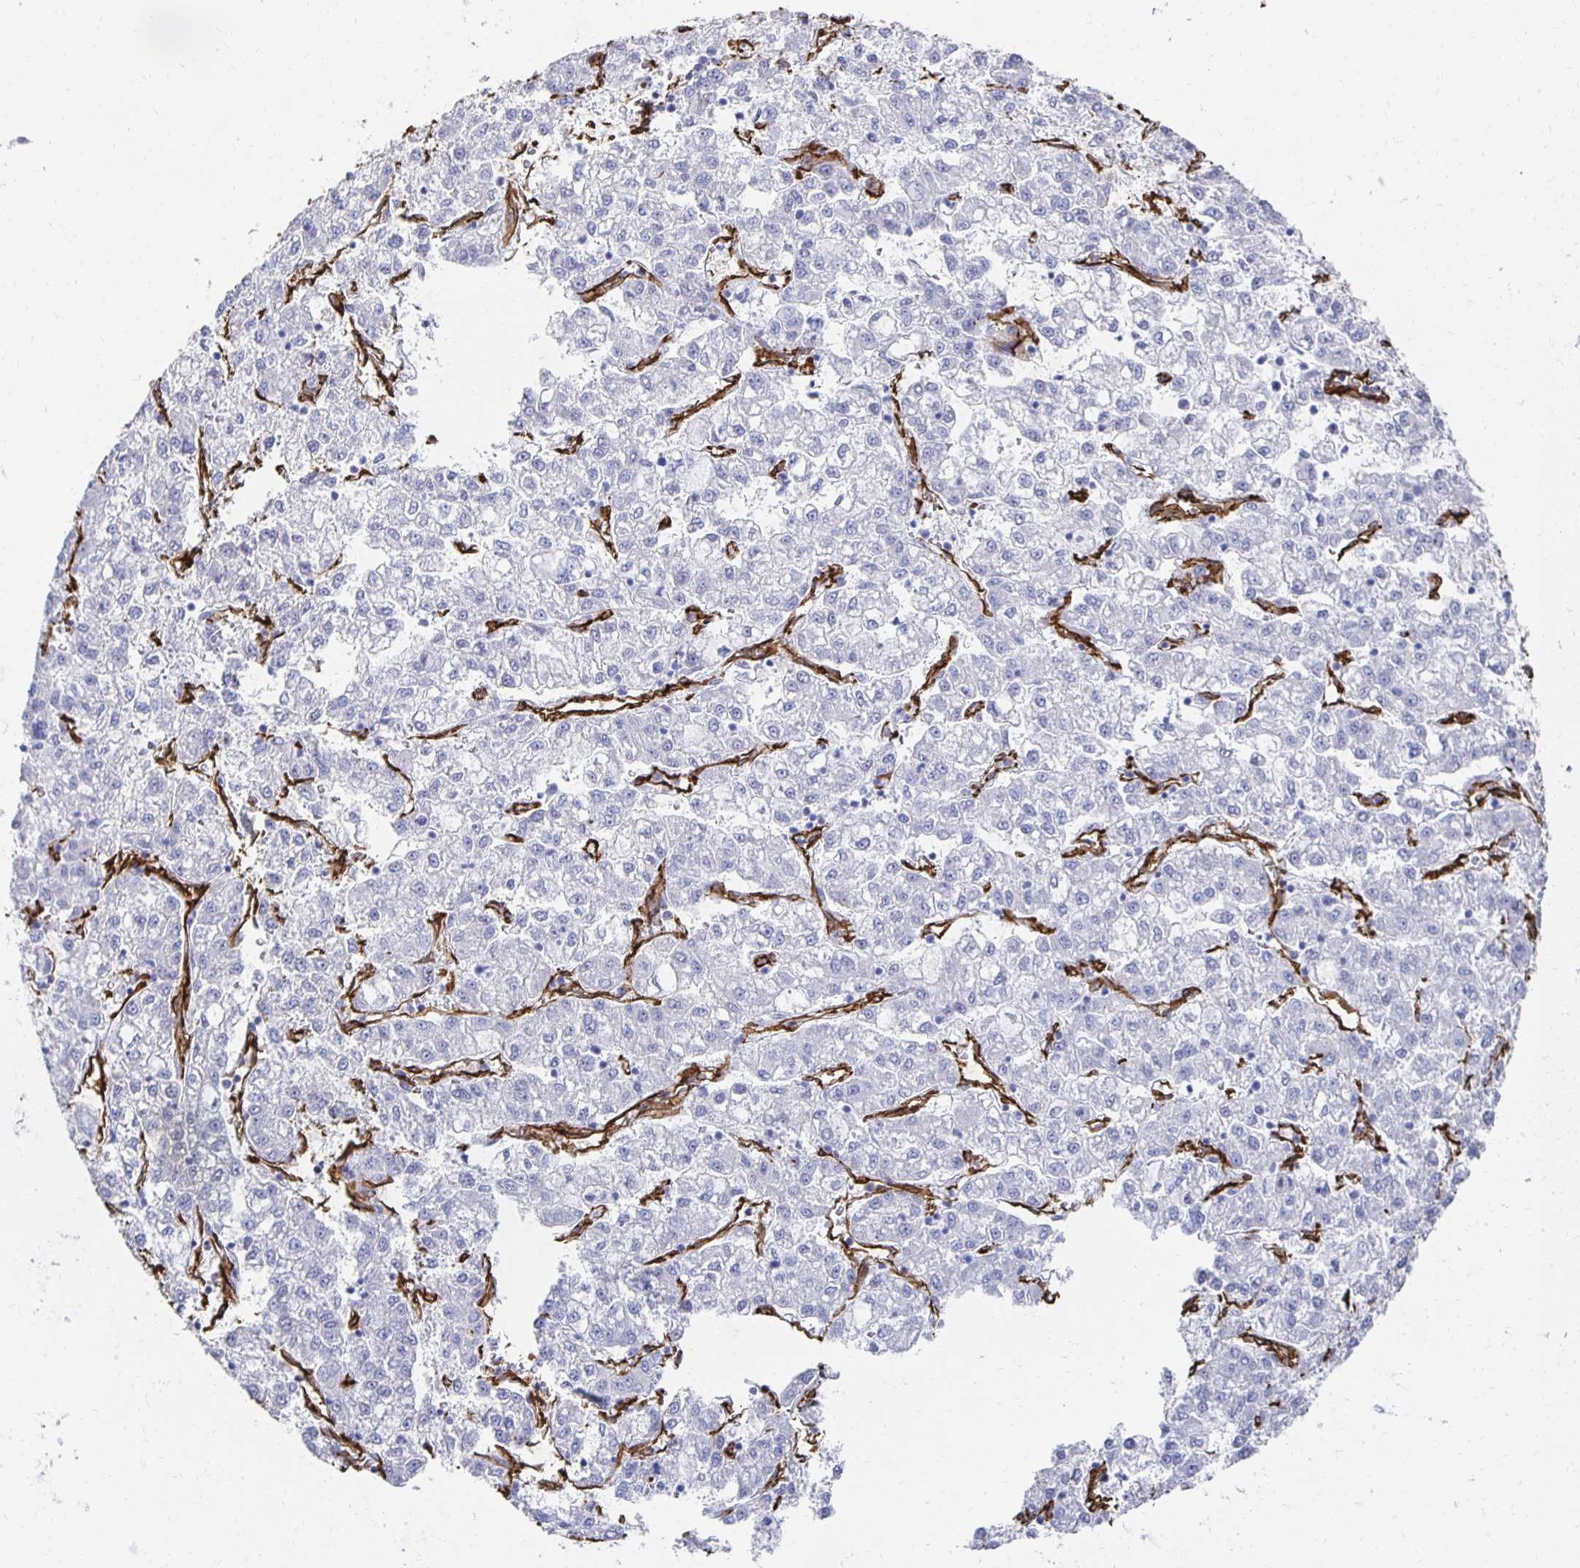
{"staining": {"intensity": "negative", "quantity": "none", "location": "none"}, "tissue": "liver cancer", "cell_type": "Tumor cells", "image_type": "cancer", "snomed": [{"axis": "morphology", "description": "Carcinoma, Hepatocellular, NOS"}, {"axis": "topography", "description": "Liver"}], "caption": "The immunohistochemistry (IHC) image has no significant expression in tumor cells of liver cancer (hepatocellular carcinoma) tissue.", "gene": "VIPR2", "patient": {"sex": "male", "age": 40}}